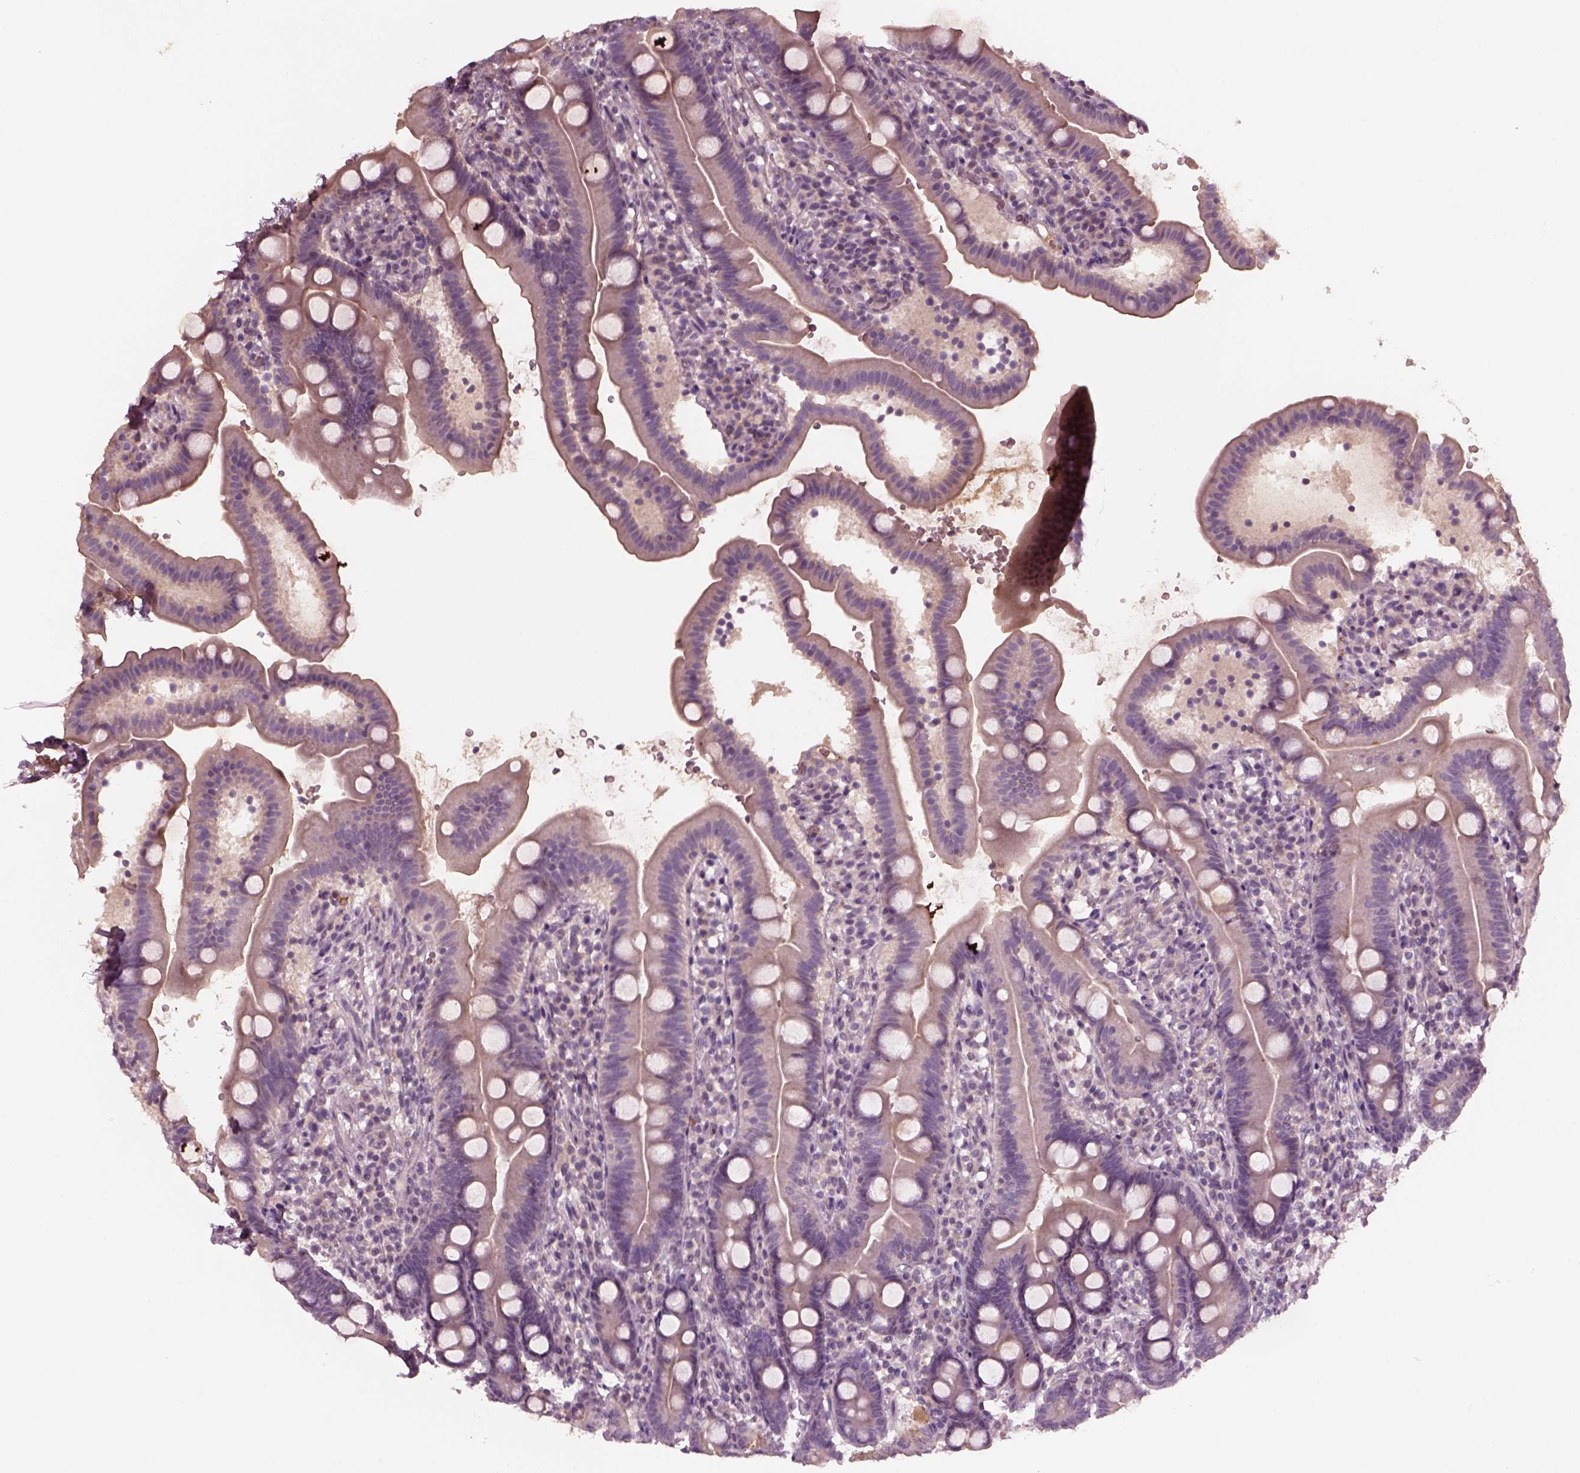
{"staining": {"intensity": "negative", "quantity": "none", "location": "none"}, "tissue": "duodenum", "cell_type": "Glandular cells", "image_type": "normal", "snomed": [{"axis": "morphology", "description": "Normal tissue, NOS"}, {"axis": "topography", "description": "Duodenum"}], "caption": "Immunohistochemistry (IHC) histopathology image of benign duodenum: duodenum stained with DAB (3,3'-diaminobenzidine) exhibits no significant protein staining in glandular cells.", "gene": "PORCN", "patient": {"sex": "female", "age": 67}}